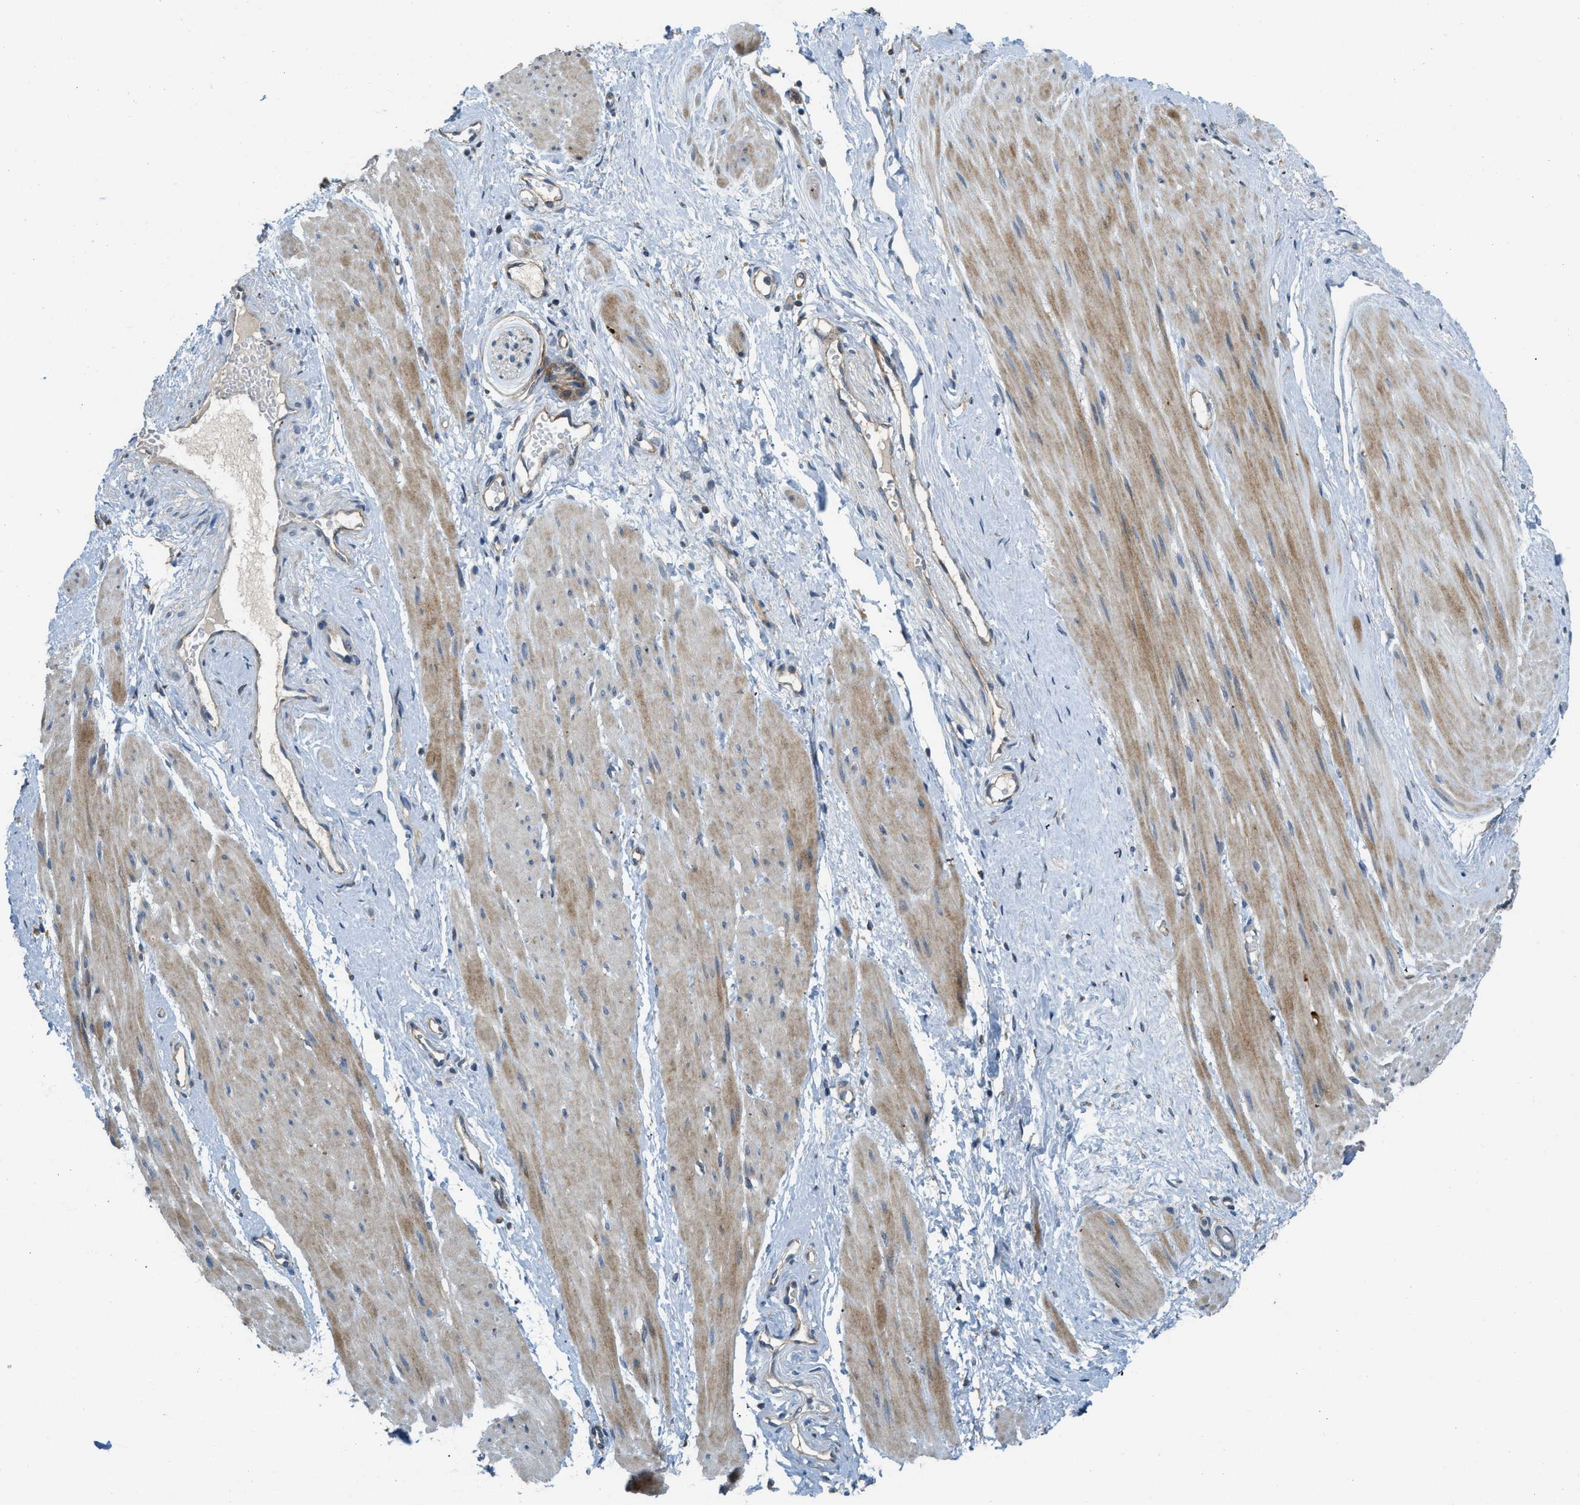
{"staining": {"intensity": "negative", "quantity": "none", "location": "none"}, "tissue": "adipose tissue", "cell_type": "Adipocytes", "image_type": "normal", "snomed": [{"axis": "morphology", "description": "Normal tissue, NOS"}, {"axis": "topography", "description": "Soft tissue"}, {"axis": "topography", "description": "Vascular tissue"}], "caption": "Protein analysis of benign adipose tissue displays no significant expression in adipocytes. The staining is performed using DAB (3,3'-diaminobenzidine) brown chromogen with nuclei counter-stained in using hematoxylin.", "gene": "TMEM68", "patient": {"sex": "female", "age": 35}}